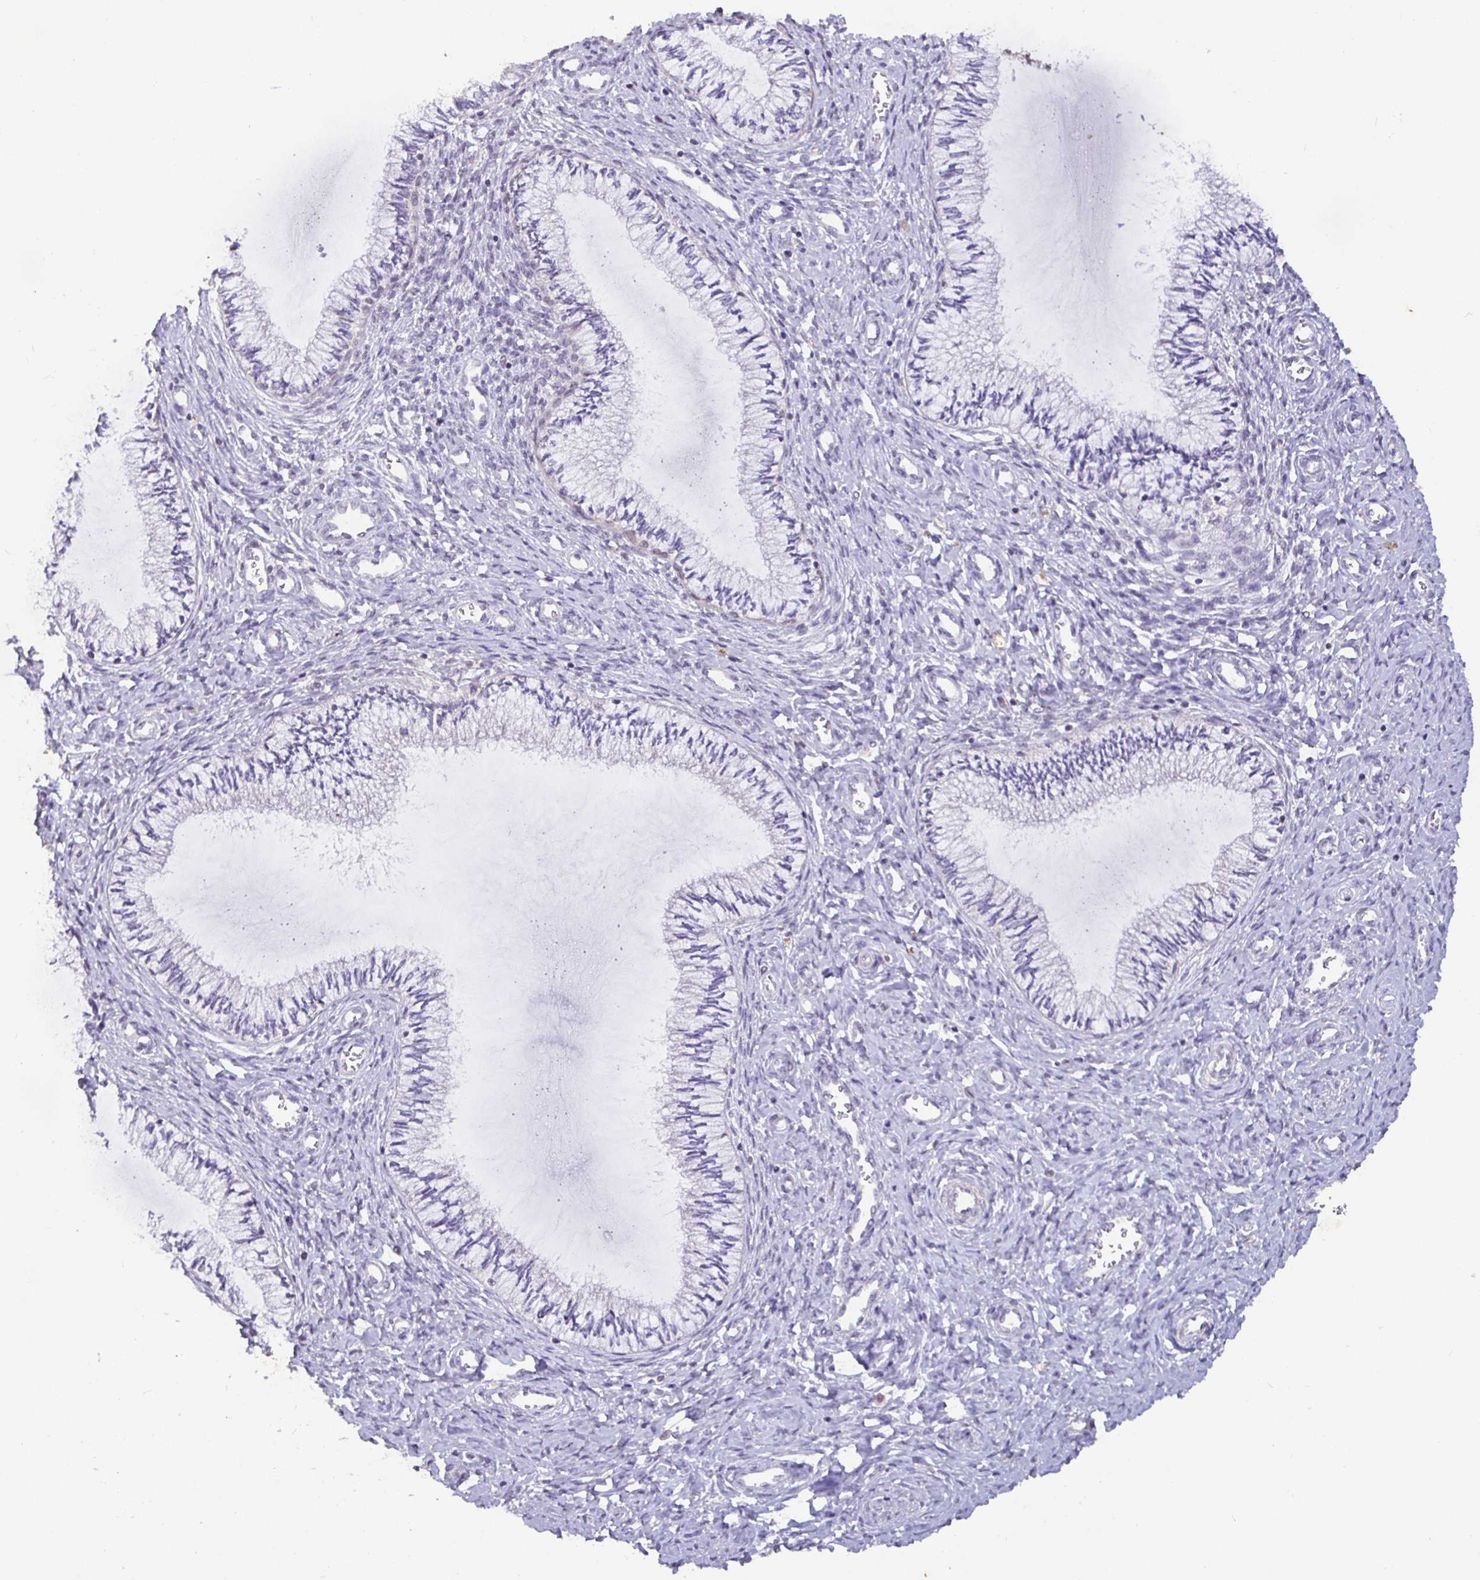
{"staining": {"intensity": "negative", "quantity": "none", "location": "none"}, "tissue": "cervix", "cell_type": "Glandular cells", "image_type": "normal", "snomed": [{"axis": "morphology", "description": "Normal tissue, NOS"}, {"axis": "topography", "description": "Cervix"}], "caption": "Human cervix stained for a protein using immunohistochemistry exhibits no staining in glandular cells.", "gene": "SHISA4", "patient": {"sex": "female", "age": 24}}